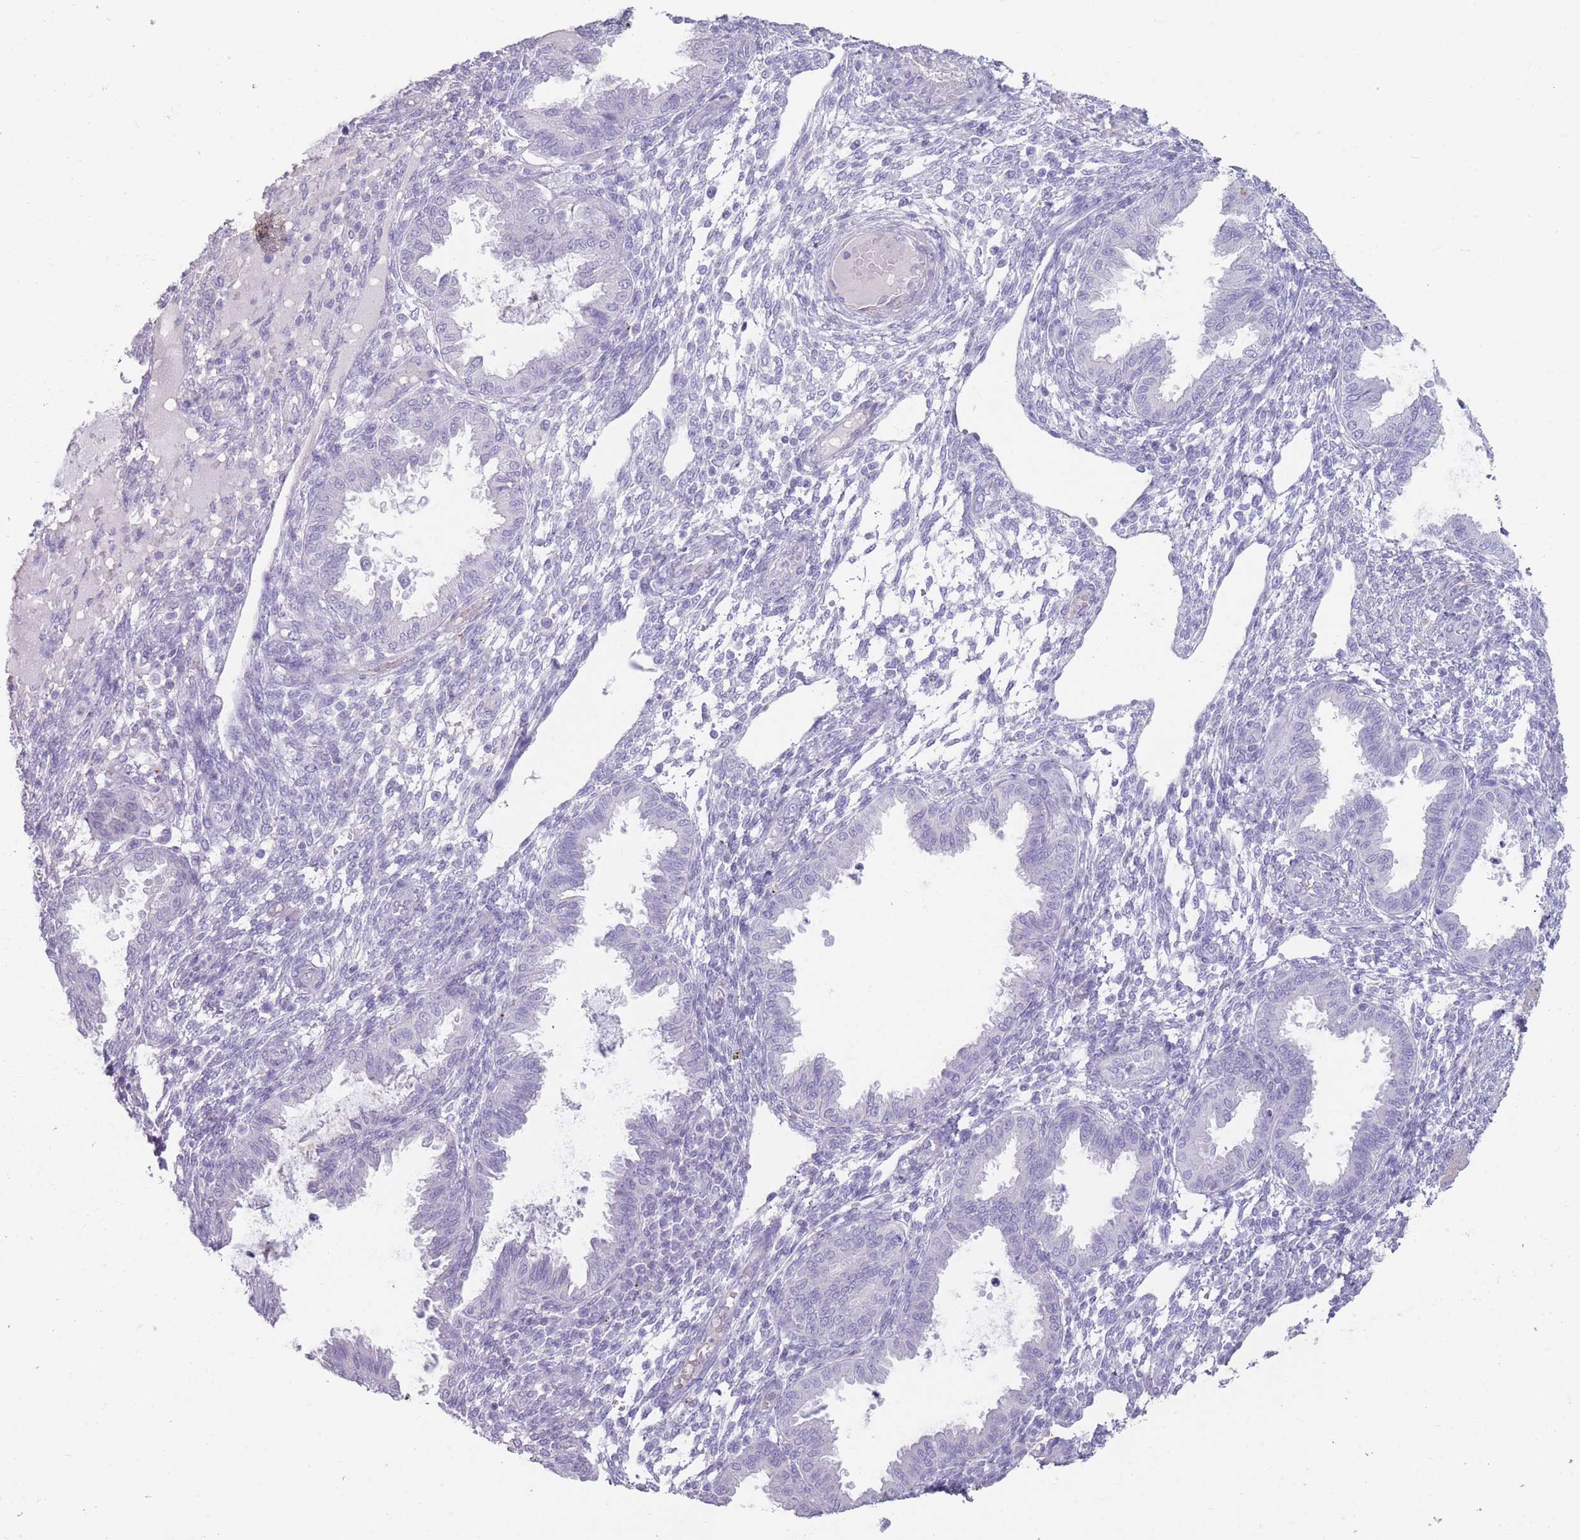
{"staining": {"intensity": "negative", "quantity": "none", "location": "none"}, "tissue": "endometrium", "cell_type": "Cells in endometrial stroma", "image_type": "normal", "snomed": [{"axis": "morphology", "description": "Normal tissue, NOS"}, {"axis": "topography", "description": "Endometrium"}], "caption": "A high-resolution photomicrograph shows immunohistochemistry (IHC) staining of unremarkable endometrium, which exhibits no significant staining in cells in endometrial stroma. (Stains: DAB immunohistochemistry (IHC) with hematoxylin counter stain, Microscopy: brightfield microscopy at high magnification).", "gene": "RHBG", "patient": {"sex": "female", "age": 33}}